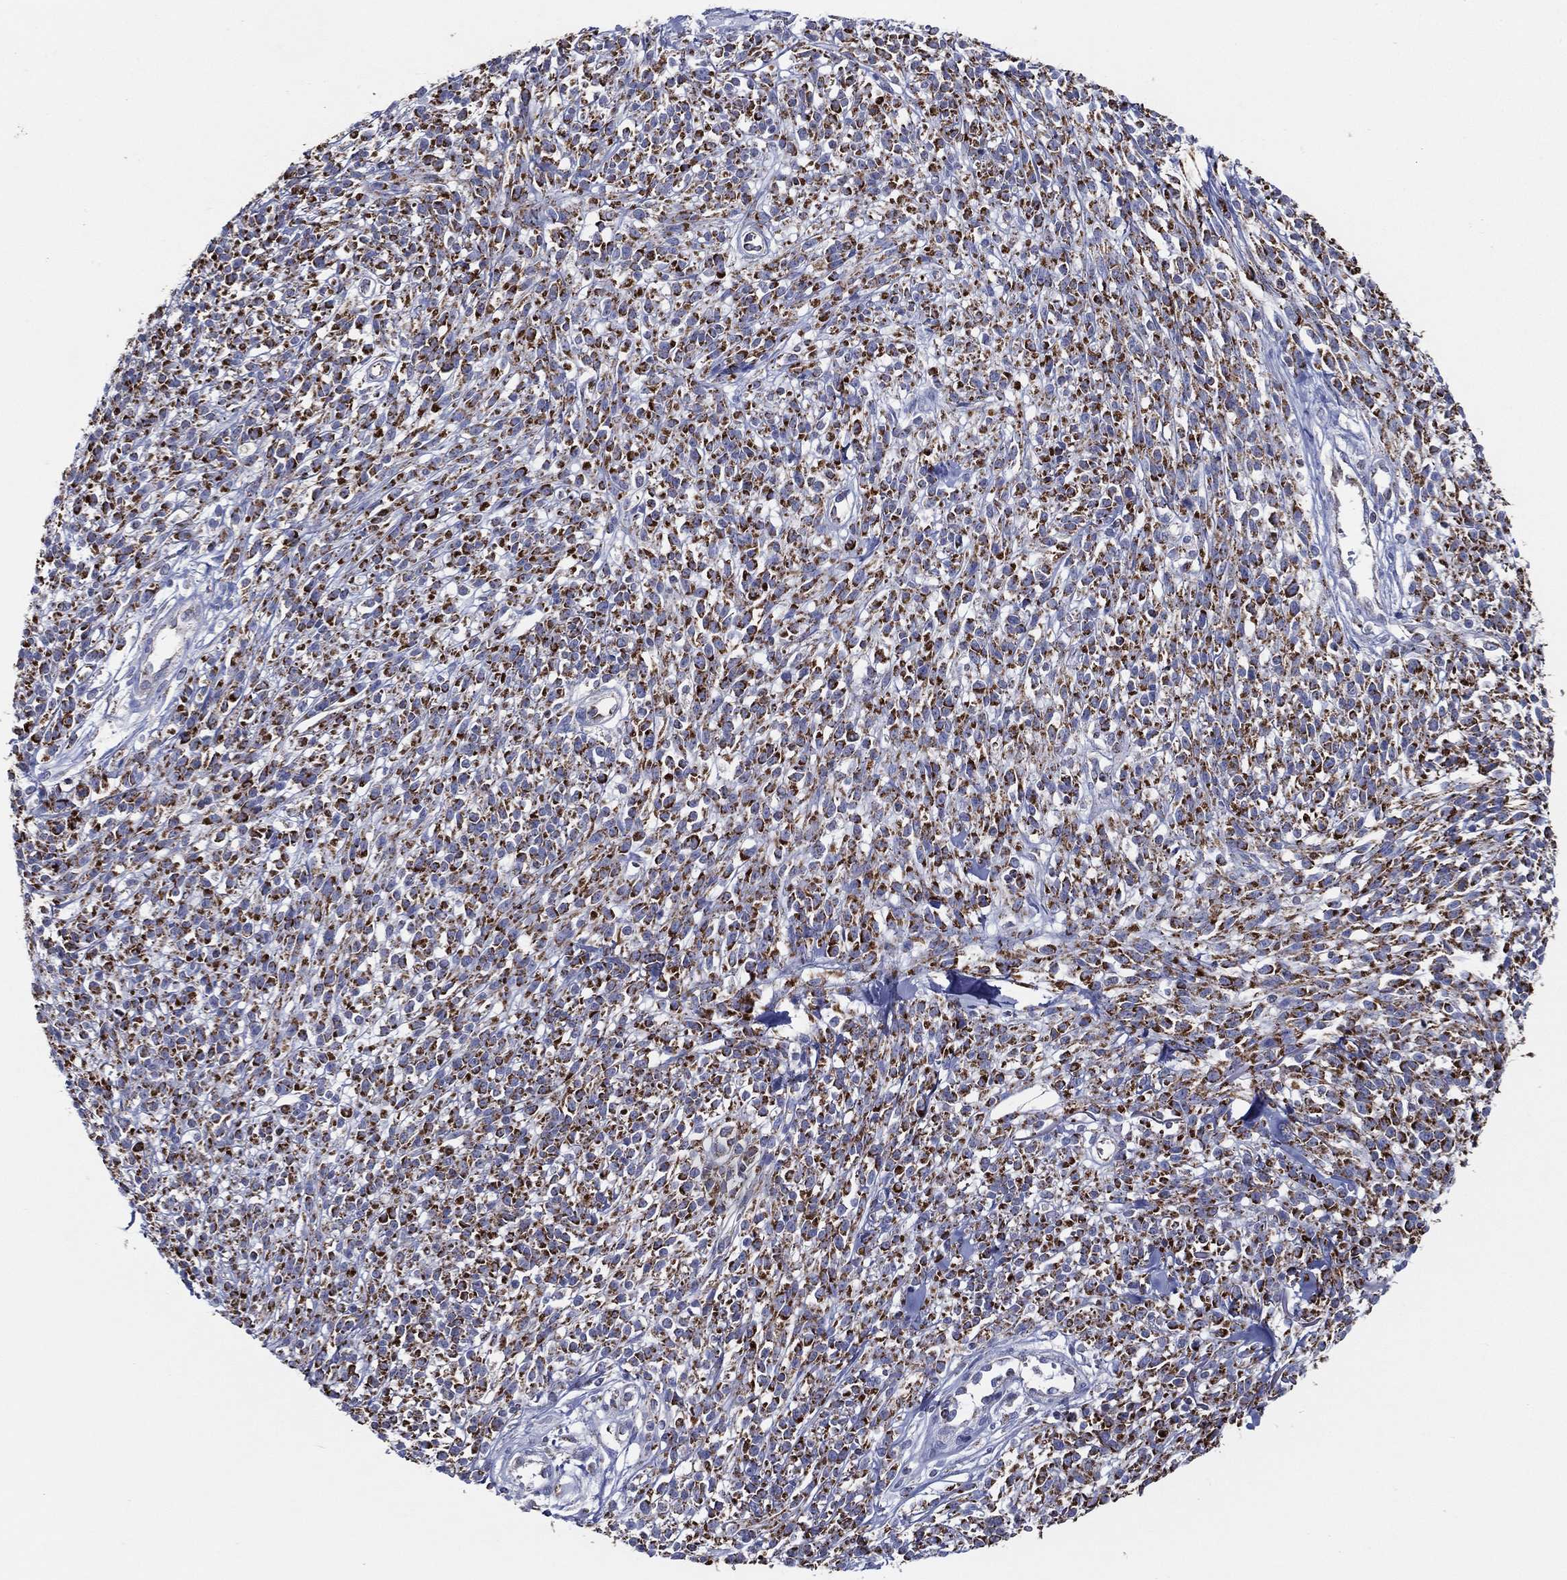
{"staining": {"intensity": "strong", "quantity": ">75%", "location": "cytoplasmic/membranous"}, "tissue": "melanoma", "cell_type": "Tumor cells", "image_type": "cancer", "snomed": [{"axis": "morphology", "description": "Malignant melanoma, NOS"}, {"axis": "topography", "description": "Skin"}, {"axis": "topography", "description": "Skin of trunk"}], "caption": "Protein staining displays strong cytoplasmic/membranous expression in approximately >75% of tumor cells in malignant melanoma.", "gene": "SFXN1", "patient": {"sex": "male", "age": 74}}